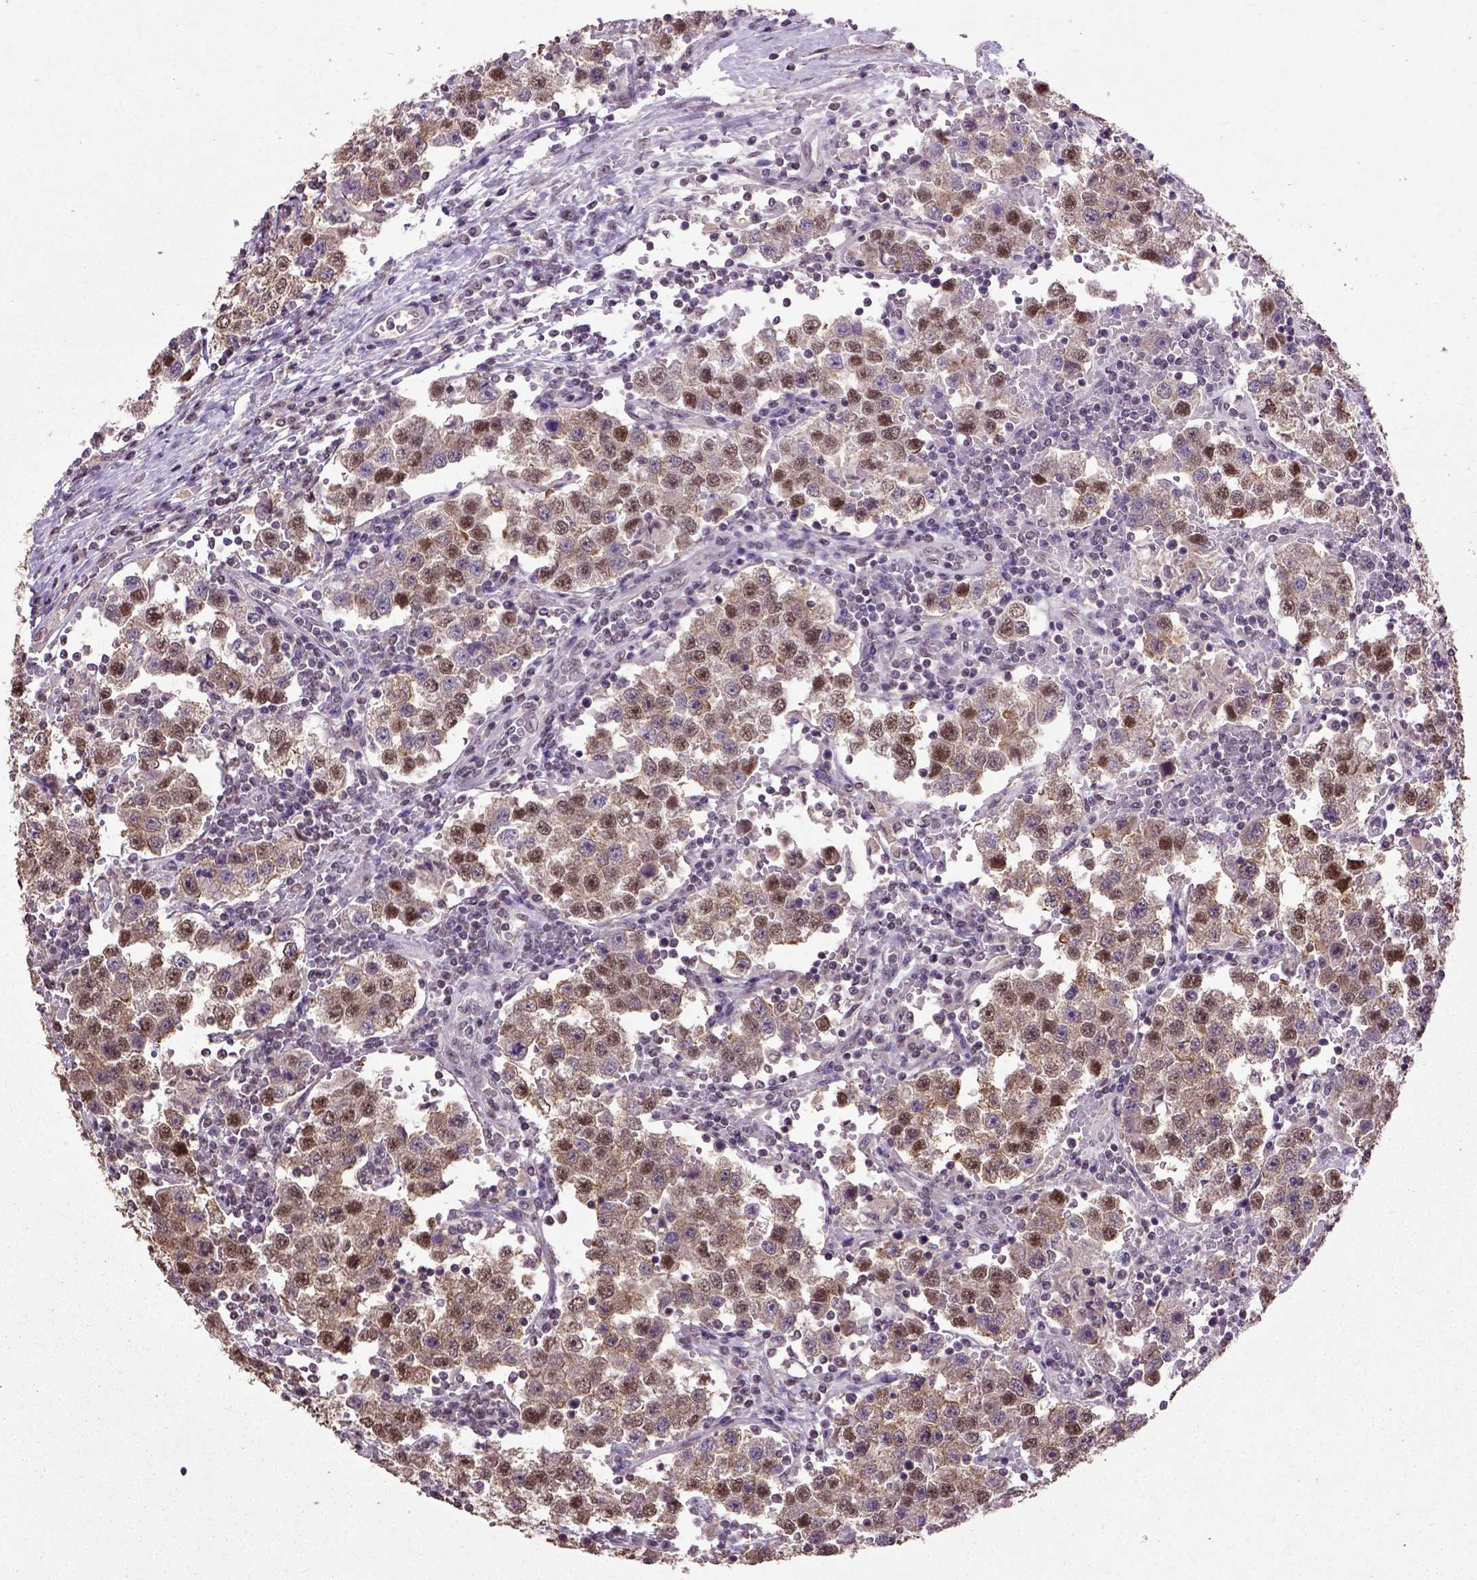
{"staining": {"intensity": "moderate", "quantity": ">75%", "location": "cytoplasmic/membranous,nuclear"}, "tissue": "testis cancer", "cell_type": "Tumor cells", "image_type": "cancer", "snomed": [{"axis": "morphology", "description": "Seminoma, NOS"}, {"axis": "topography", "description": "Testis"}], "caption": "This photomicrograph demonstrates immunohistochemistry staining of human seminoma (testis), with medium moderate cytoplasmic/membranous and nuclear staining in approximately >75% of tumor cells.", "gene": "UBA3", "patient": {"sex": "male", "age": 37}}